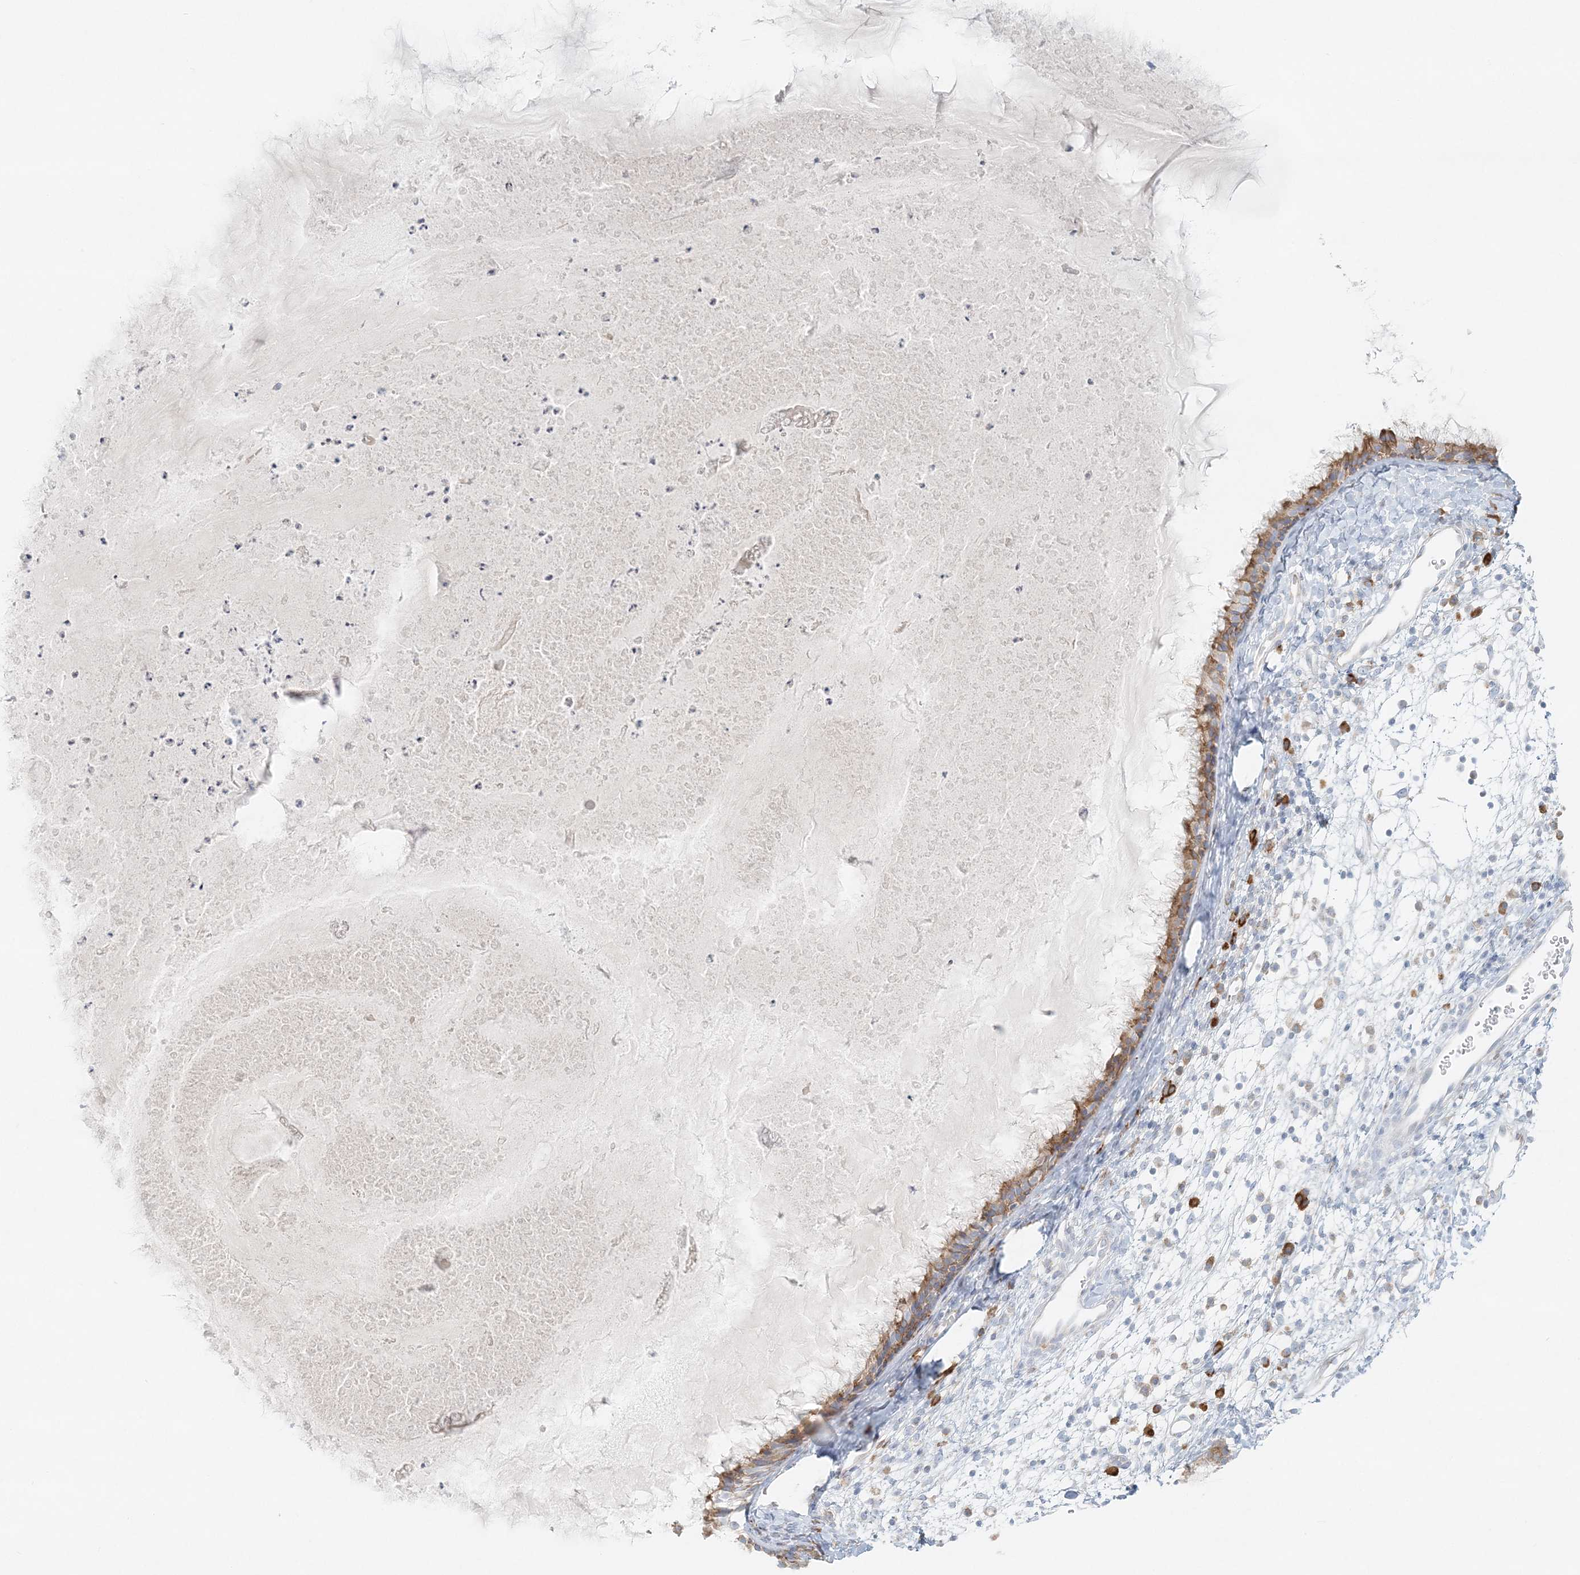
{"staining": {"intensity": "moderate", "quantity": ">75%", "location": "cytoplasmic/membranous"}, "tissue": "nasopharynx", "cell_type": "Respiratory epithelial cells", "image_type": "normal", "snomed": [{"axis": "morphology", "description": "Normal tissue, NOS"}, {"axis": "topography", "description": "Nasopharynx"}], "caption": "Respiratory epithelial cells exhibit medium levels of moderate cytoplasmic/membranous expression in about >75% of cells in normal nasopharynx. The staining was performed using DAB (3,3'-diaminobenzidine), with brown indicating positive protein expression. Nuclei are stained blue with hematoxylin.", "gene": "STK11IP", "patient": {"sex": "male", "age": 22}}